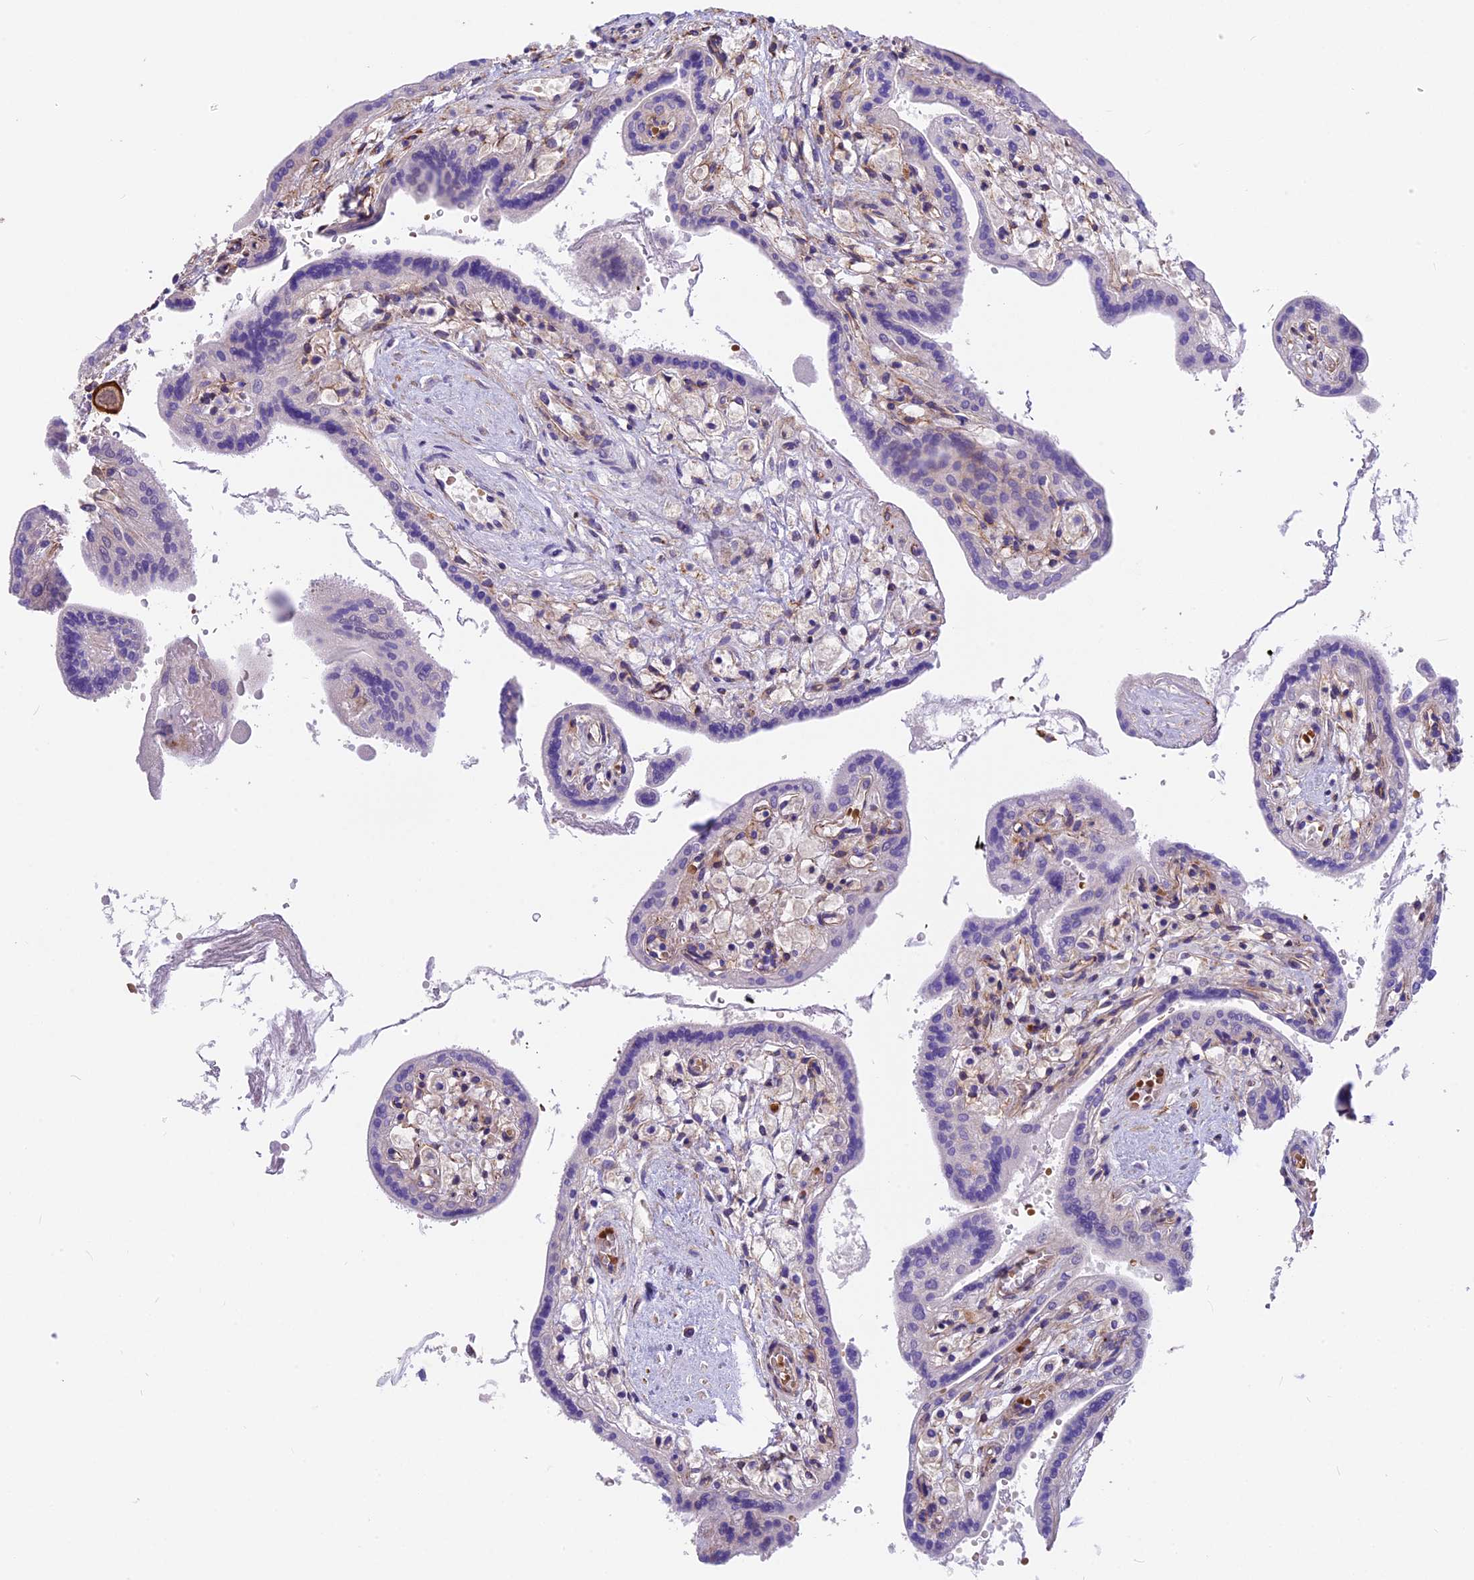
{"staining": {"intensity": "moderate", "quantity": "25%-75%", "location": "cytoplasmic/membranous"}, "tissue": "placenta", "cell_type": "Trophoblastic cells", "image_type": "normal", "snomed": [{"axis": "morphology", "description": "Normal tissue, NOS"}, {"axis": "topography", "description": "Placenta"}], "caption": "Protein expression analysis of unremarkable human placenta reveals moderate cytoplasmic/membranous positivity in about 25%-75% of trophoblastic cells. The staining was performed using DAB (3,3'-diaminobenzidine), with brown indicating positive protein expression. Nuclei are stained blue with hematoxylin.", "gene": "MED20", "patient": {"sex": "female", "age": 37}}